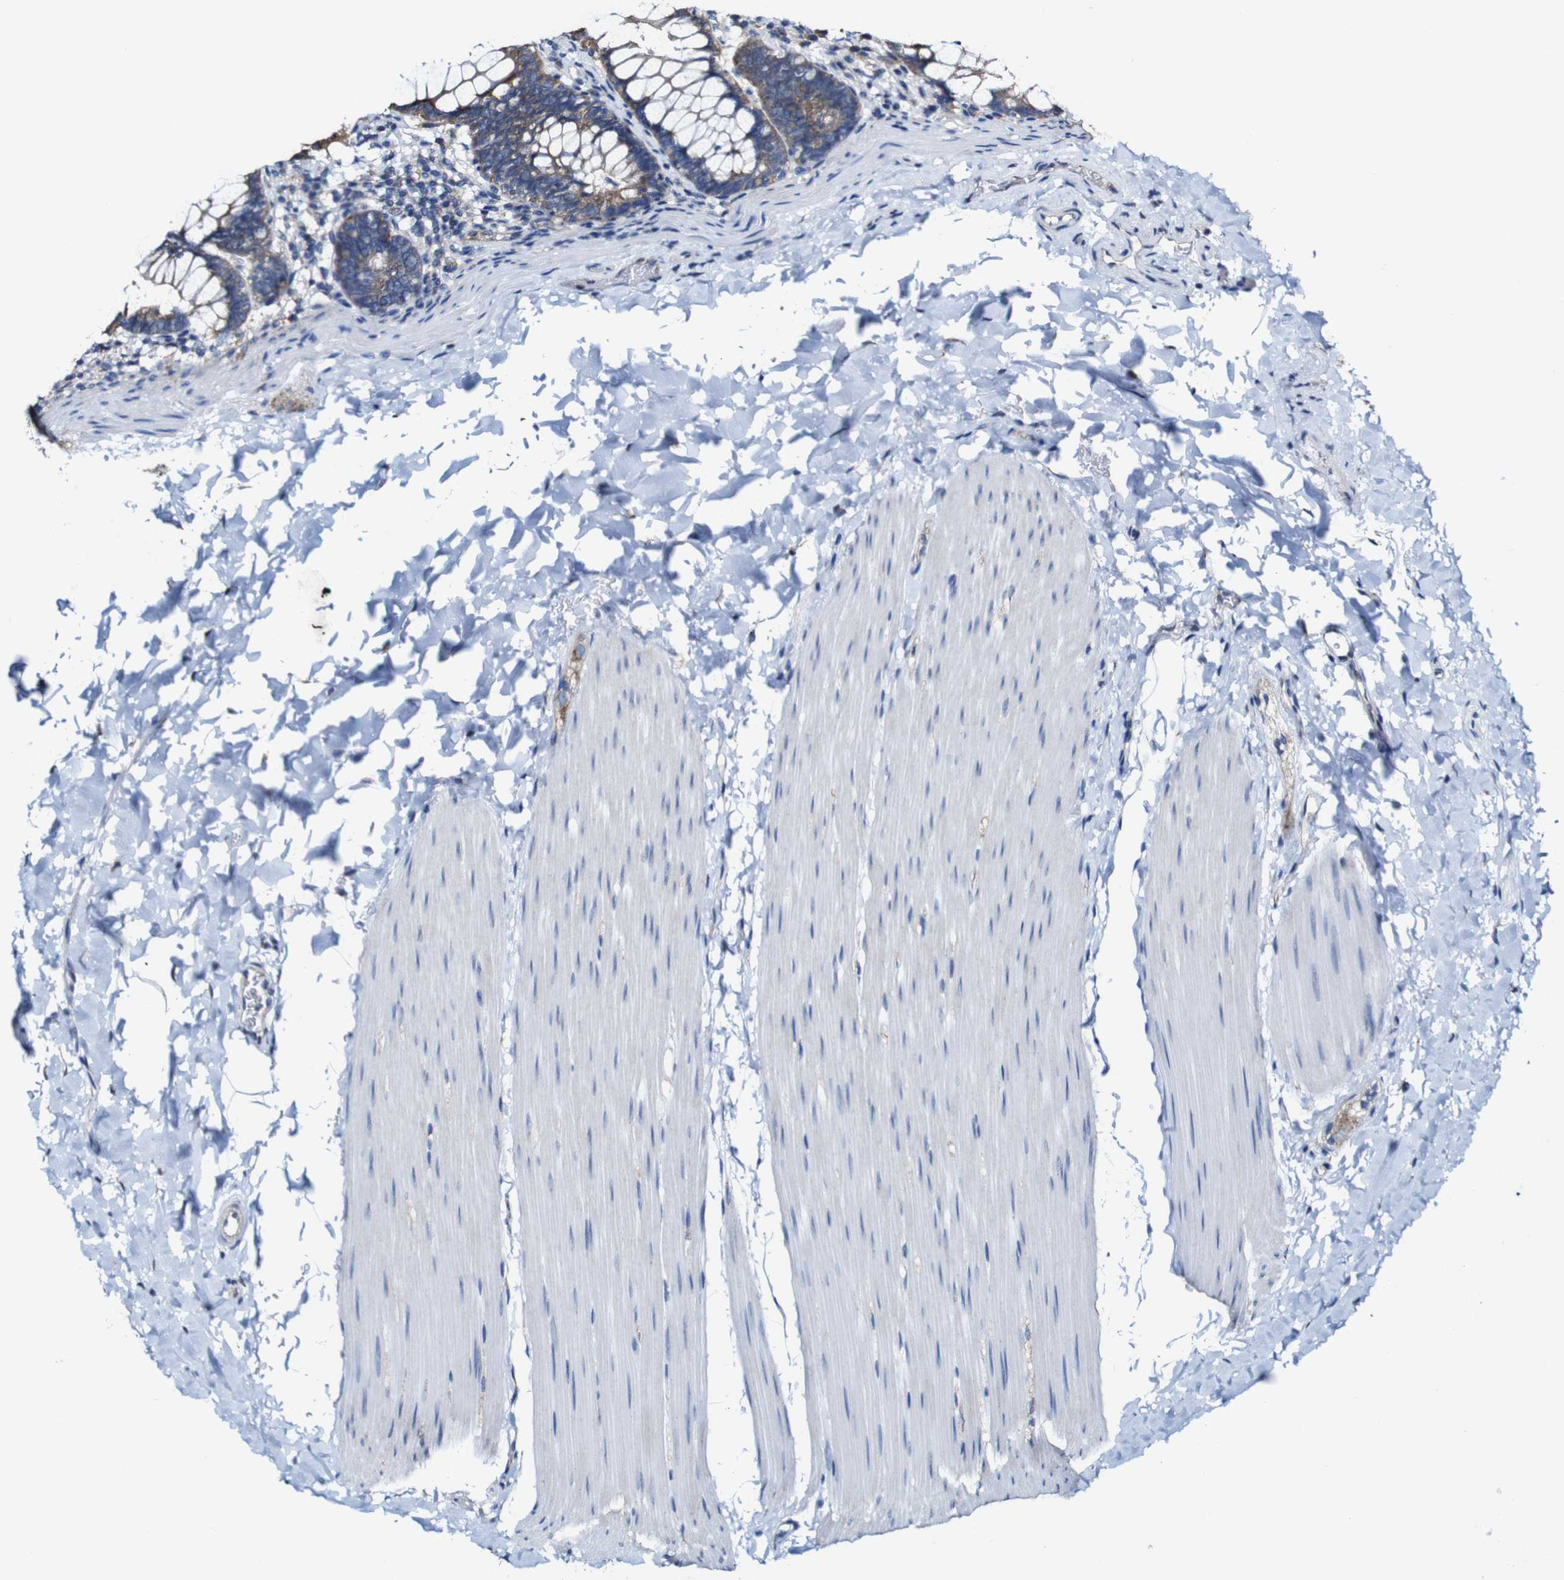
{"staining": {"intensity": "moderate", "quantity": ">75%", "location": "cytoplasmic/membranous"}, "tissue": "rectum", "cell_type": "Glandular cells", "image_type": "normal", "snomed": [{"axis": "morphology", "description": "Normal tissue, NOS"}, {"axis": "topography", "description": "Rectum"}], "caption": "Brown immunohistochemical staining in benign human rectum exhibits moderate cytoplasmic/membranous staining in about >75% of glandular cells.", "gene": "CSF1R", "patient": {"sex": "female", "age": 24}}